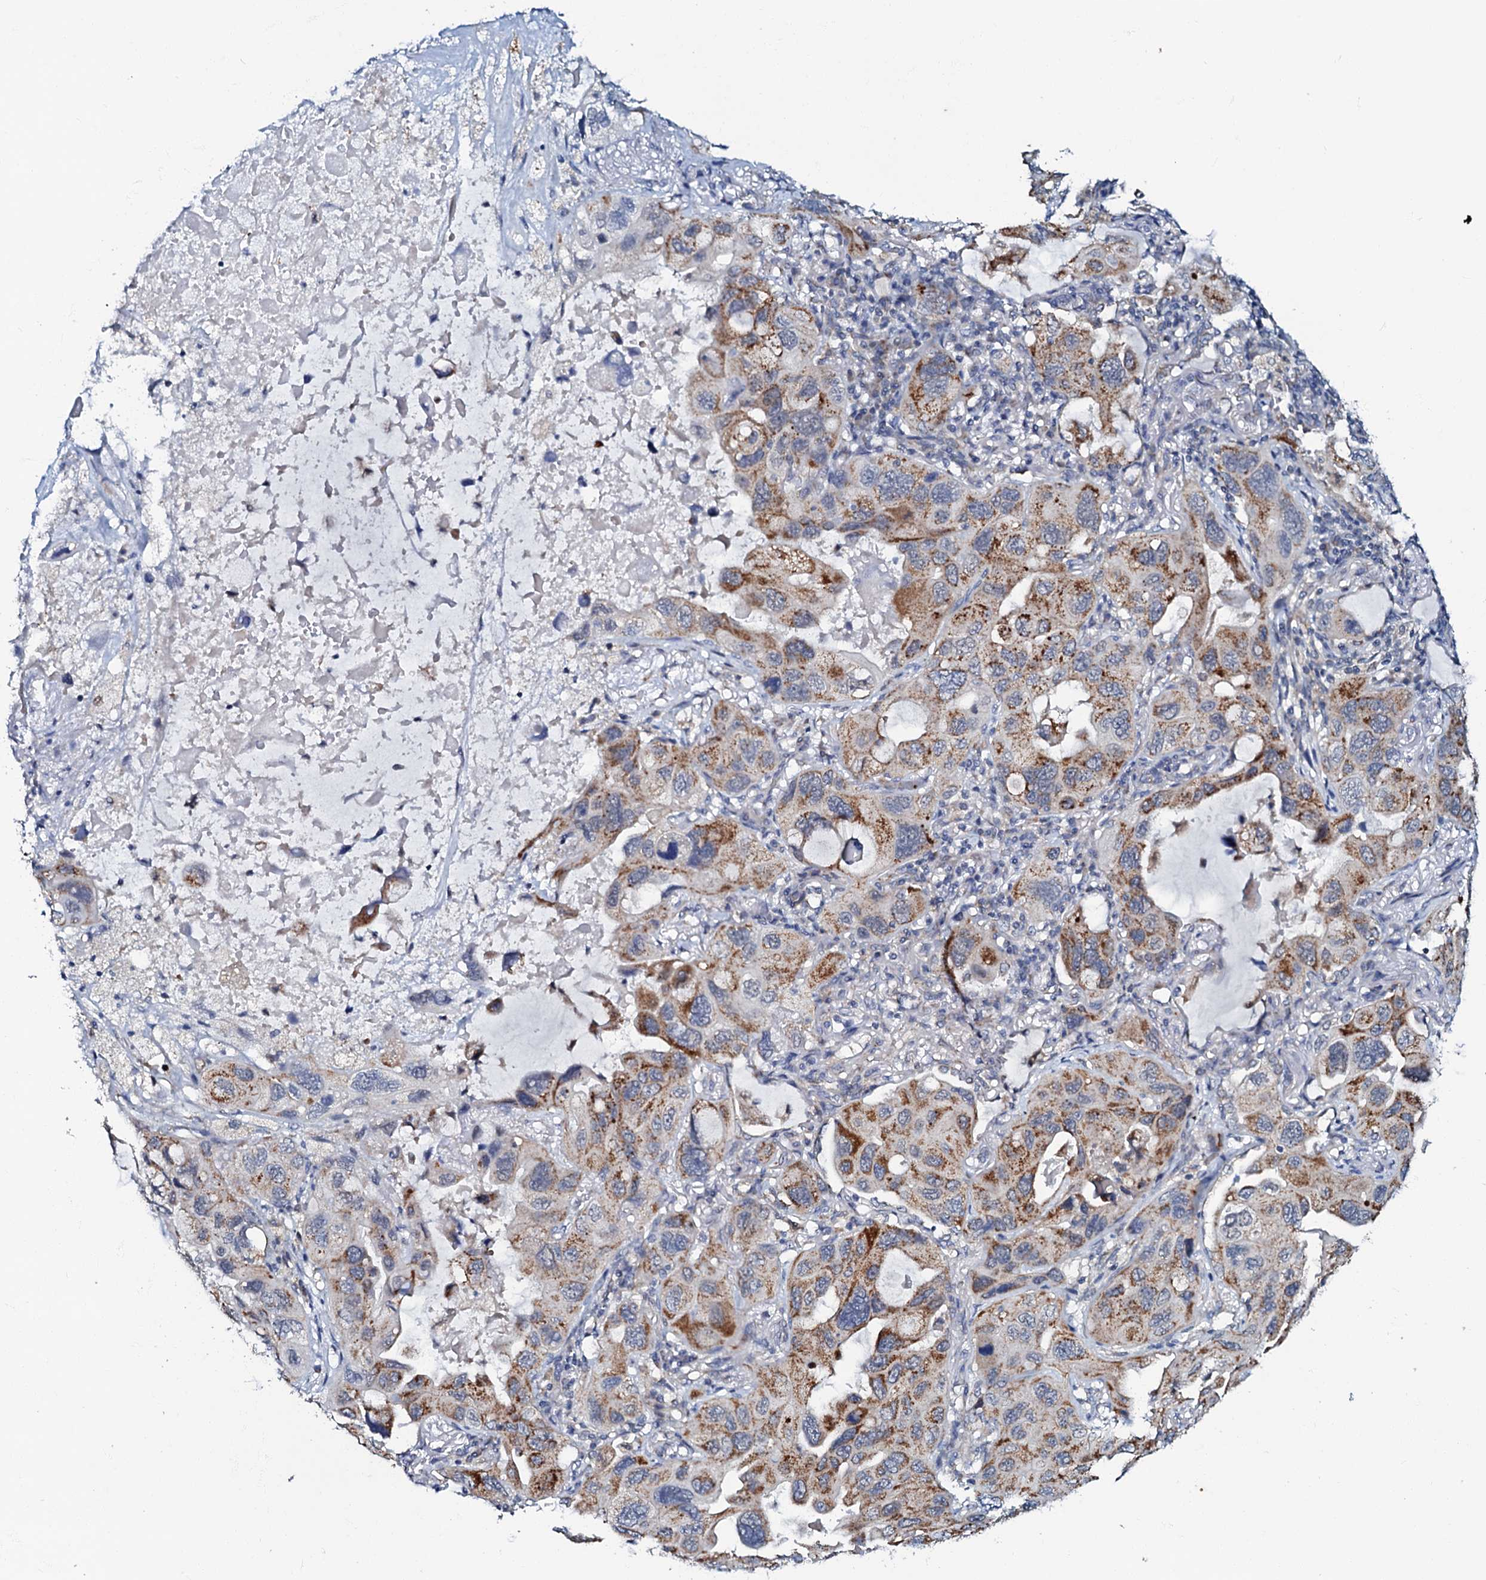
{"staining": {"intensity": "moderate", "quantity": ">75%", "location": "cytoplasmic/membranous"}, "tissue": "lung cancer", "cell_type": "Tumor cells", "image_type": "cancer", "snomed": [{"axis": "morphology", "description": "Squamous cell carcinoma, NOS"}, {"axis": "topography", "description": "Lung"}], "caption": "Immunohistochemical staining of lung cancer exhibits medium levels of moderate cytoplasmic/membranous protein expression in approximately >75% of tumor cells.", "gene": "MRPL51", "patient": {"sex": "female", "age": 73}}